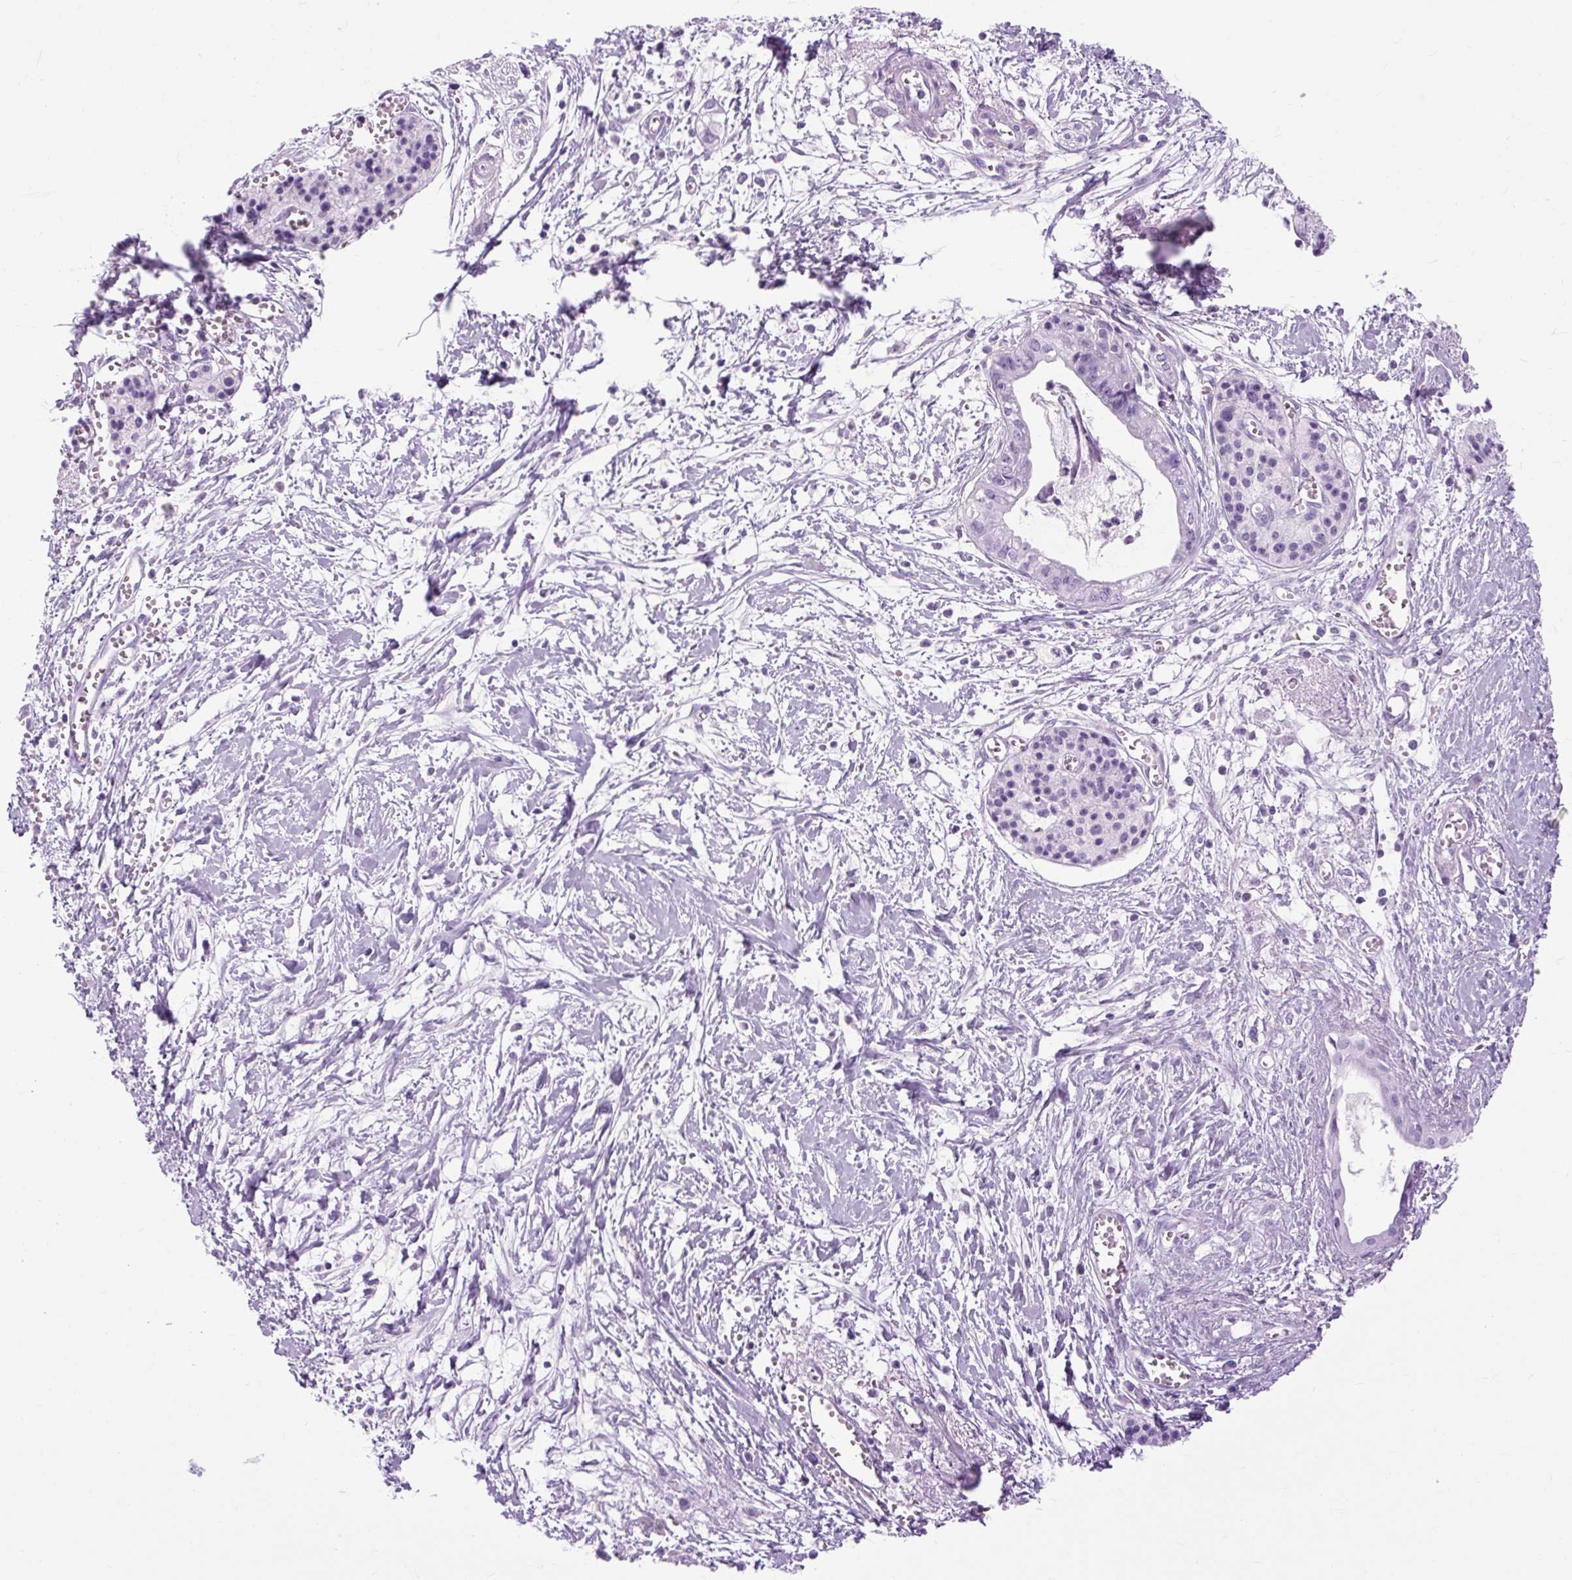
{"staining": {"intensity": "negative", "quantity": "none", "location": "none"}, "tissue": "pancreatic cancer", "cell_type": "Tumor cells", "image_type": "cancer", "snomed": [{"axis": "morphology", "description": "Adenocarcinoma, NOS"}, {"axis": "topography", "description": "Pancreas"}], "caption": "This is an IHC histopathology image of human pancreatic cancer (adenocarcinoma). There is no positivity in tumor cells.", "gene": "OOEP", "patient": {"sex": "male", "age": 71}}